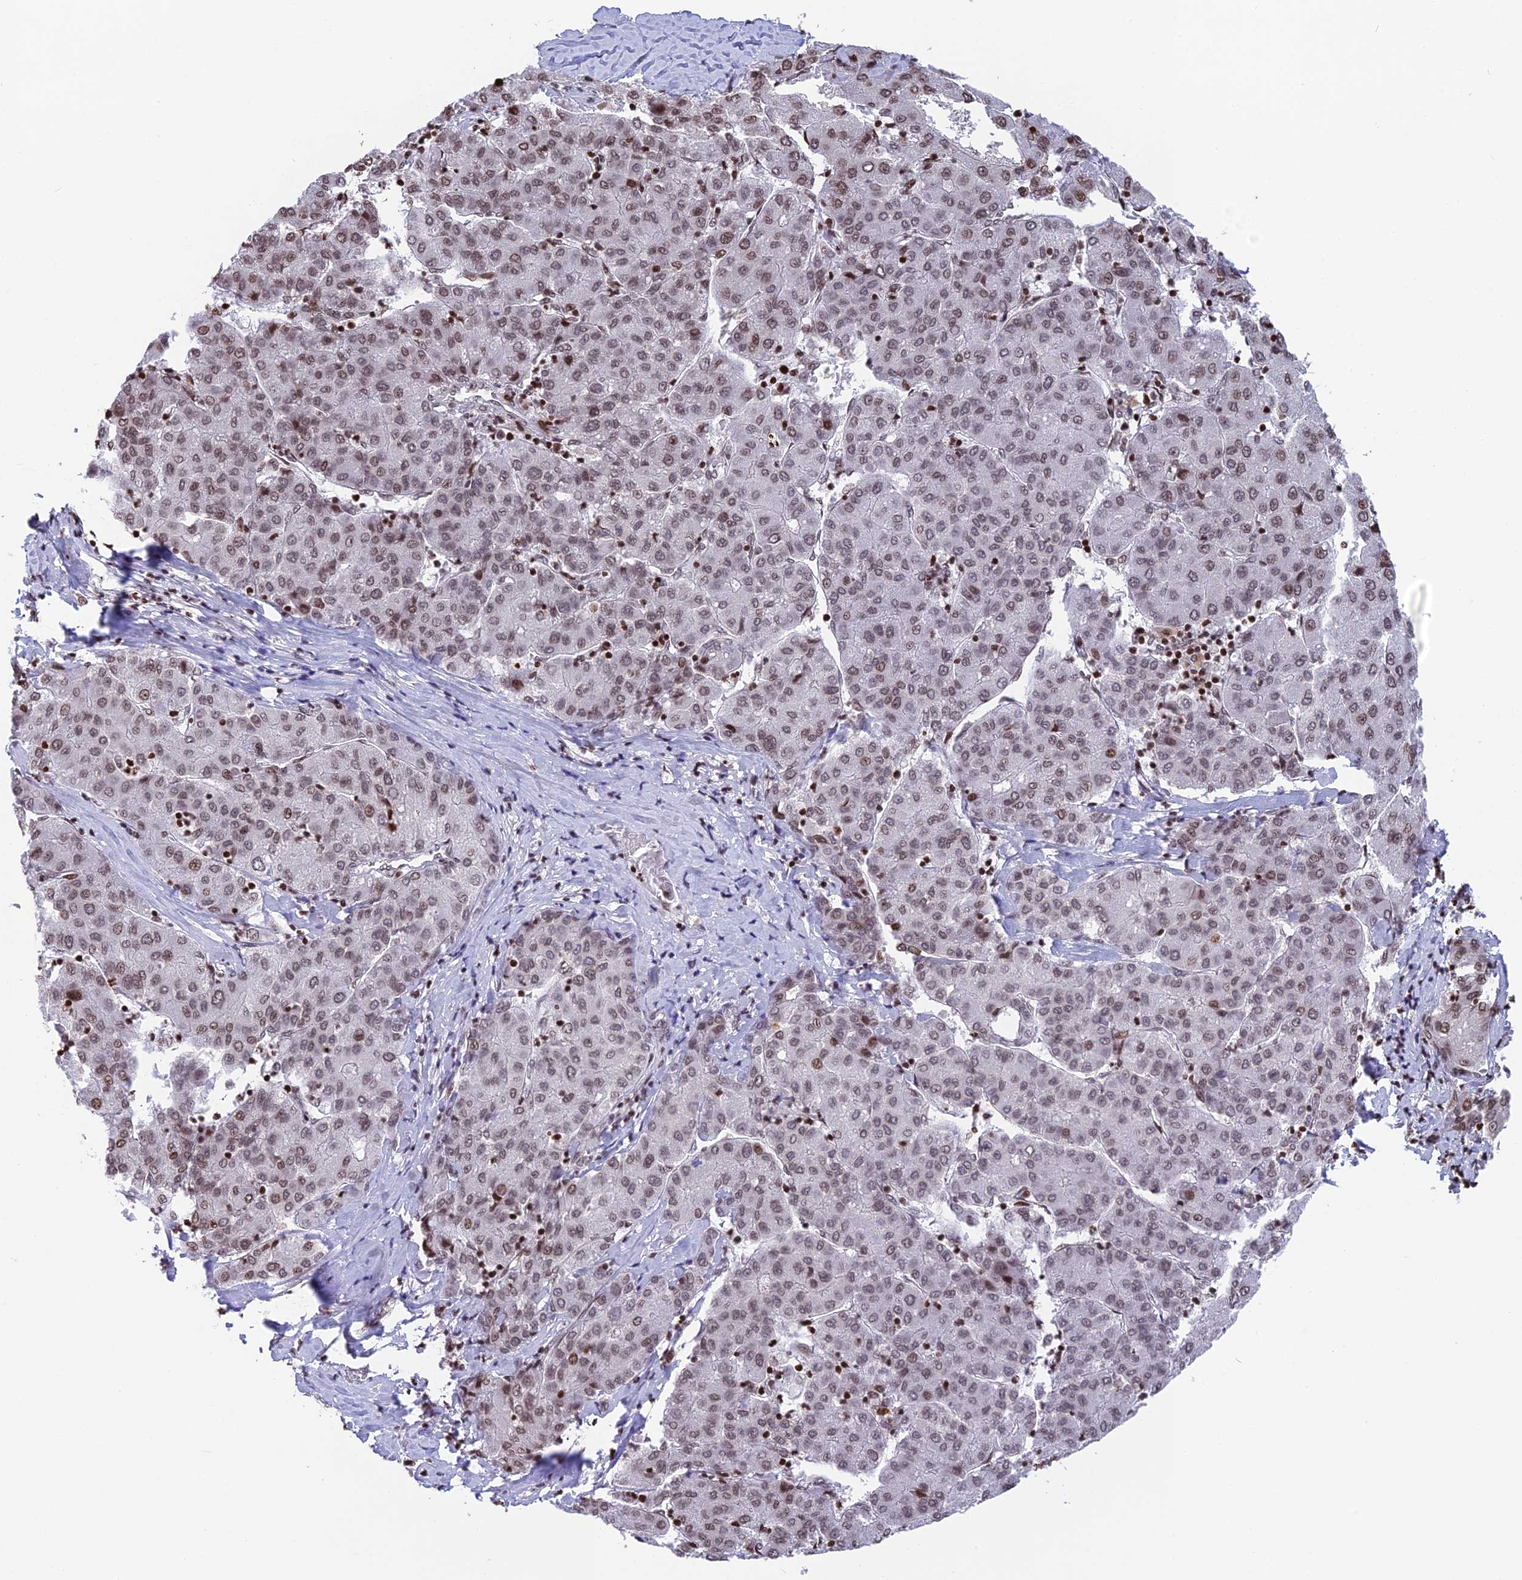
{"staining": {"intensity": "weak", "quantity": ">75%", "location": "nuclear"}, "tissue": "liver cancer", "cell_type": "Tumor cells", "image_type": "cancer", "snomed": [{"axis": "morphology", "description": "Carcinoma, Hepatocellular, NOS"}, {"axis": "topography", "description": "Liver"}], "caption": "This is a micrograph of immunohistochemistry staining of liver cancer (hepatocellular carcinoma), which shows weak positivity in the nuclear of tumor cells.", "gene": "TET2", "patient": {"sex": "male", "age": 65}}